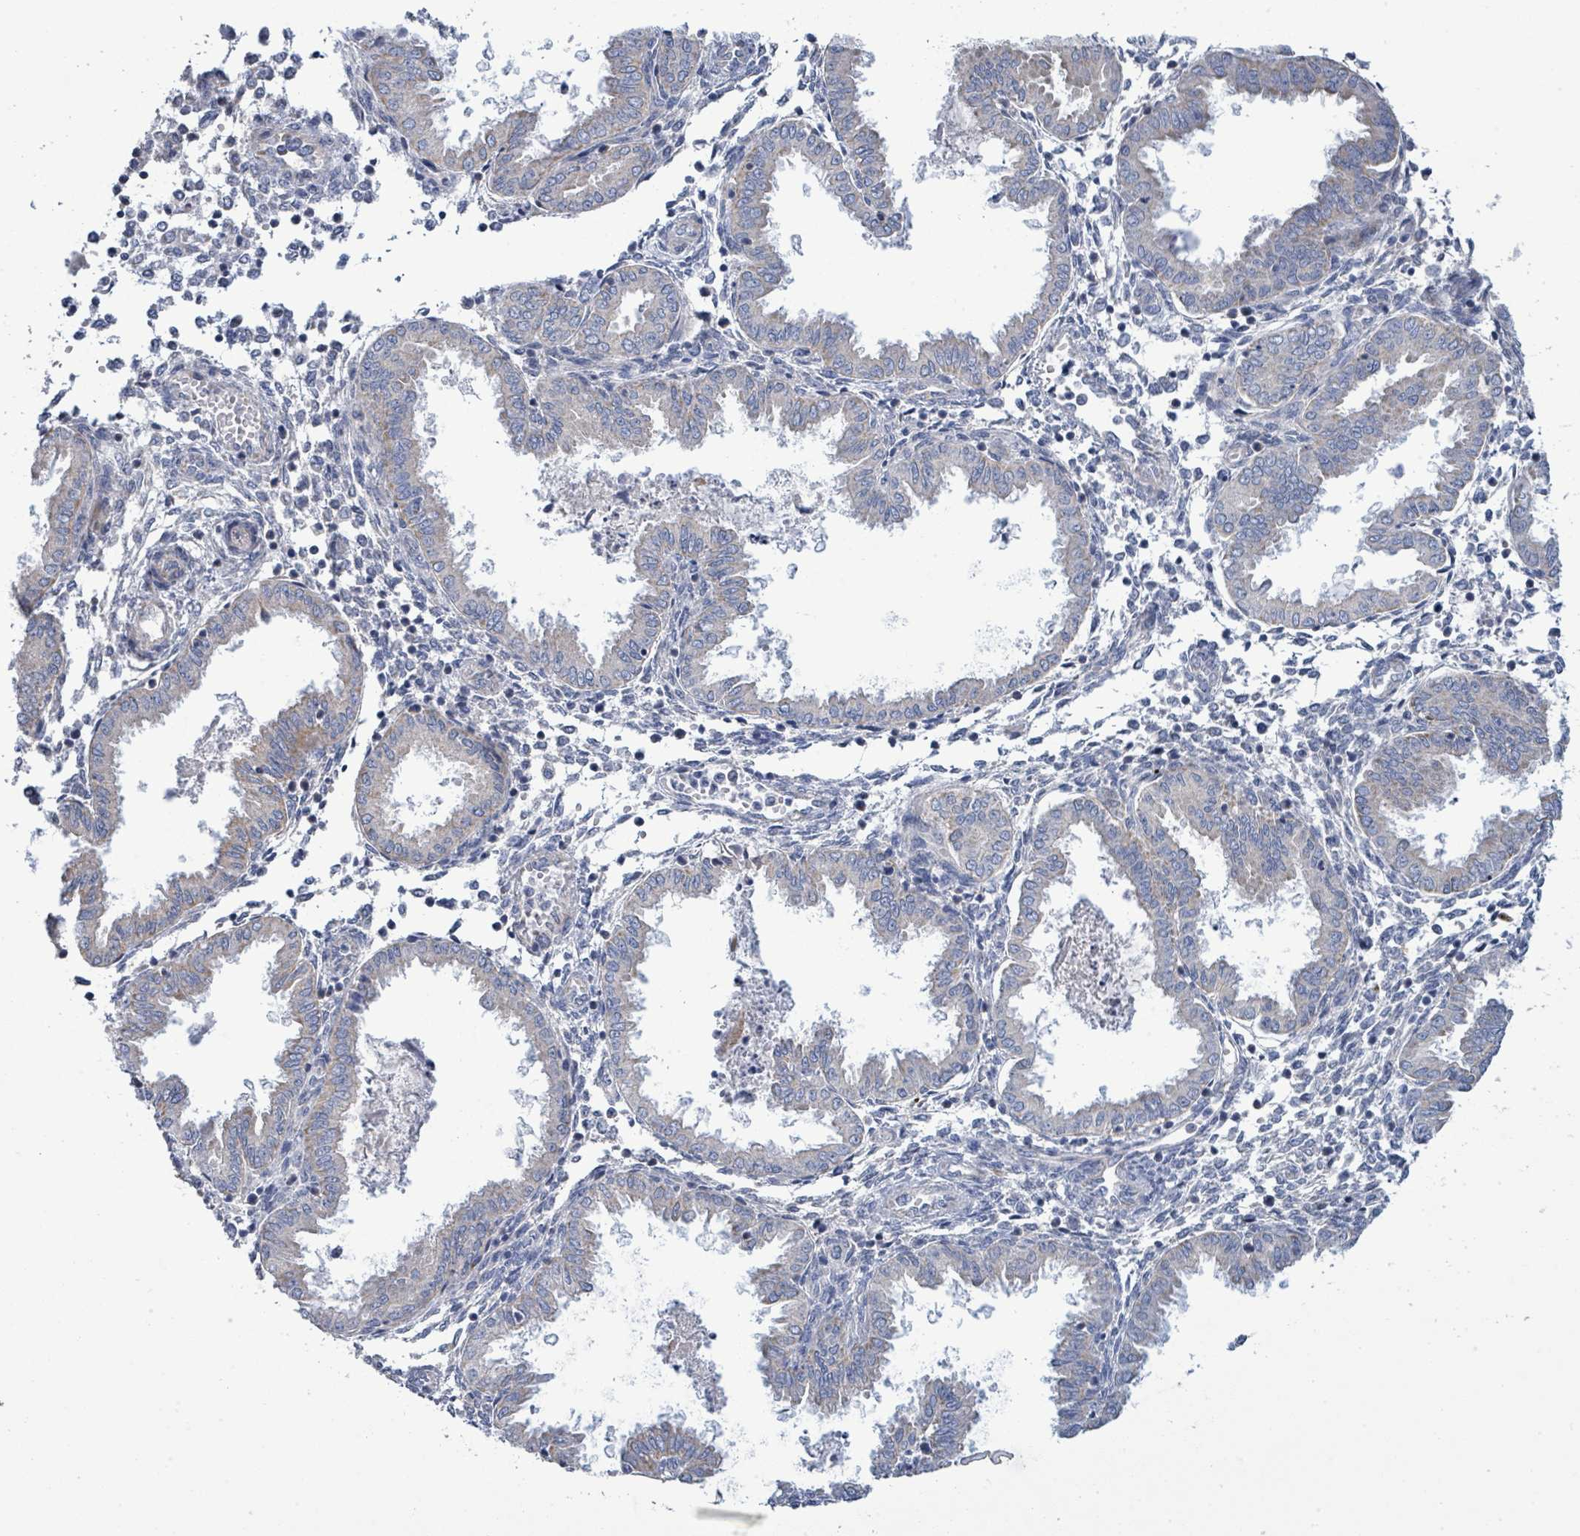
{"staining": {"intensity": "negative", "quantity": "none", "location": "none"}, "tissue": "endometrium", "cell_type": "Cells in endometrial stroma", "image_type": "normal", "snomed": [{"axis": "morphology", "description": "Normal tissue, NOS"}, {"axis": "topography", "description": "Endometrium"}], "caption": "Image shows no significant protein positivity in cells in endometrial stroma of unremarkable endometrium. The staining is performed using DAB brown chromogen with nuclei counter-stained in using hematoxylin.", "gene": "ALG12", "patient": {"sex": "female", "age": 33}}